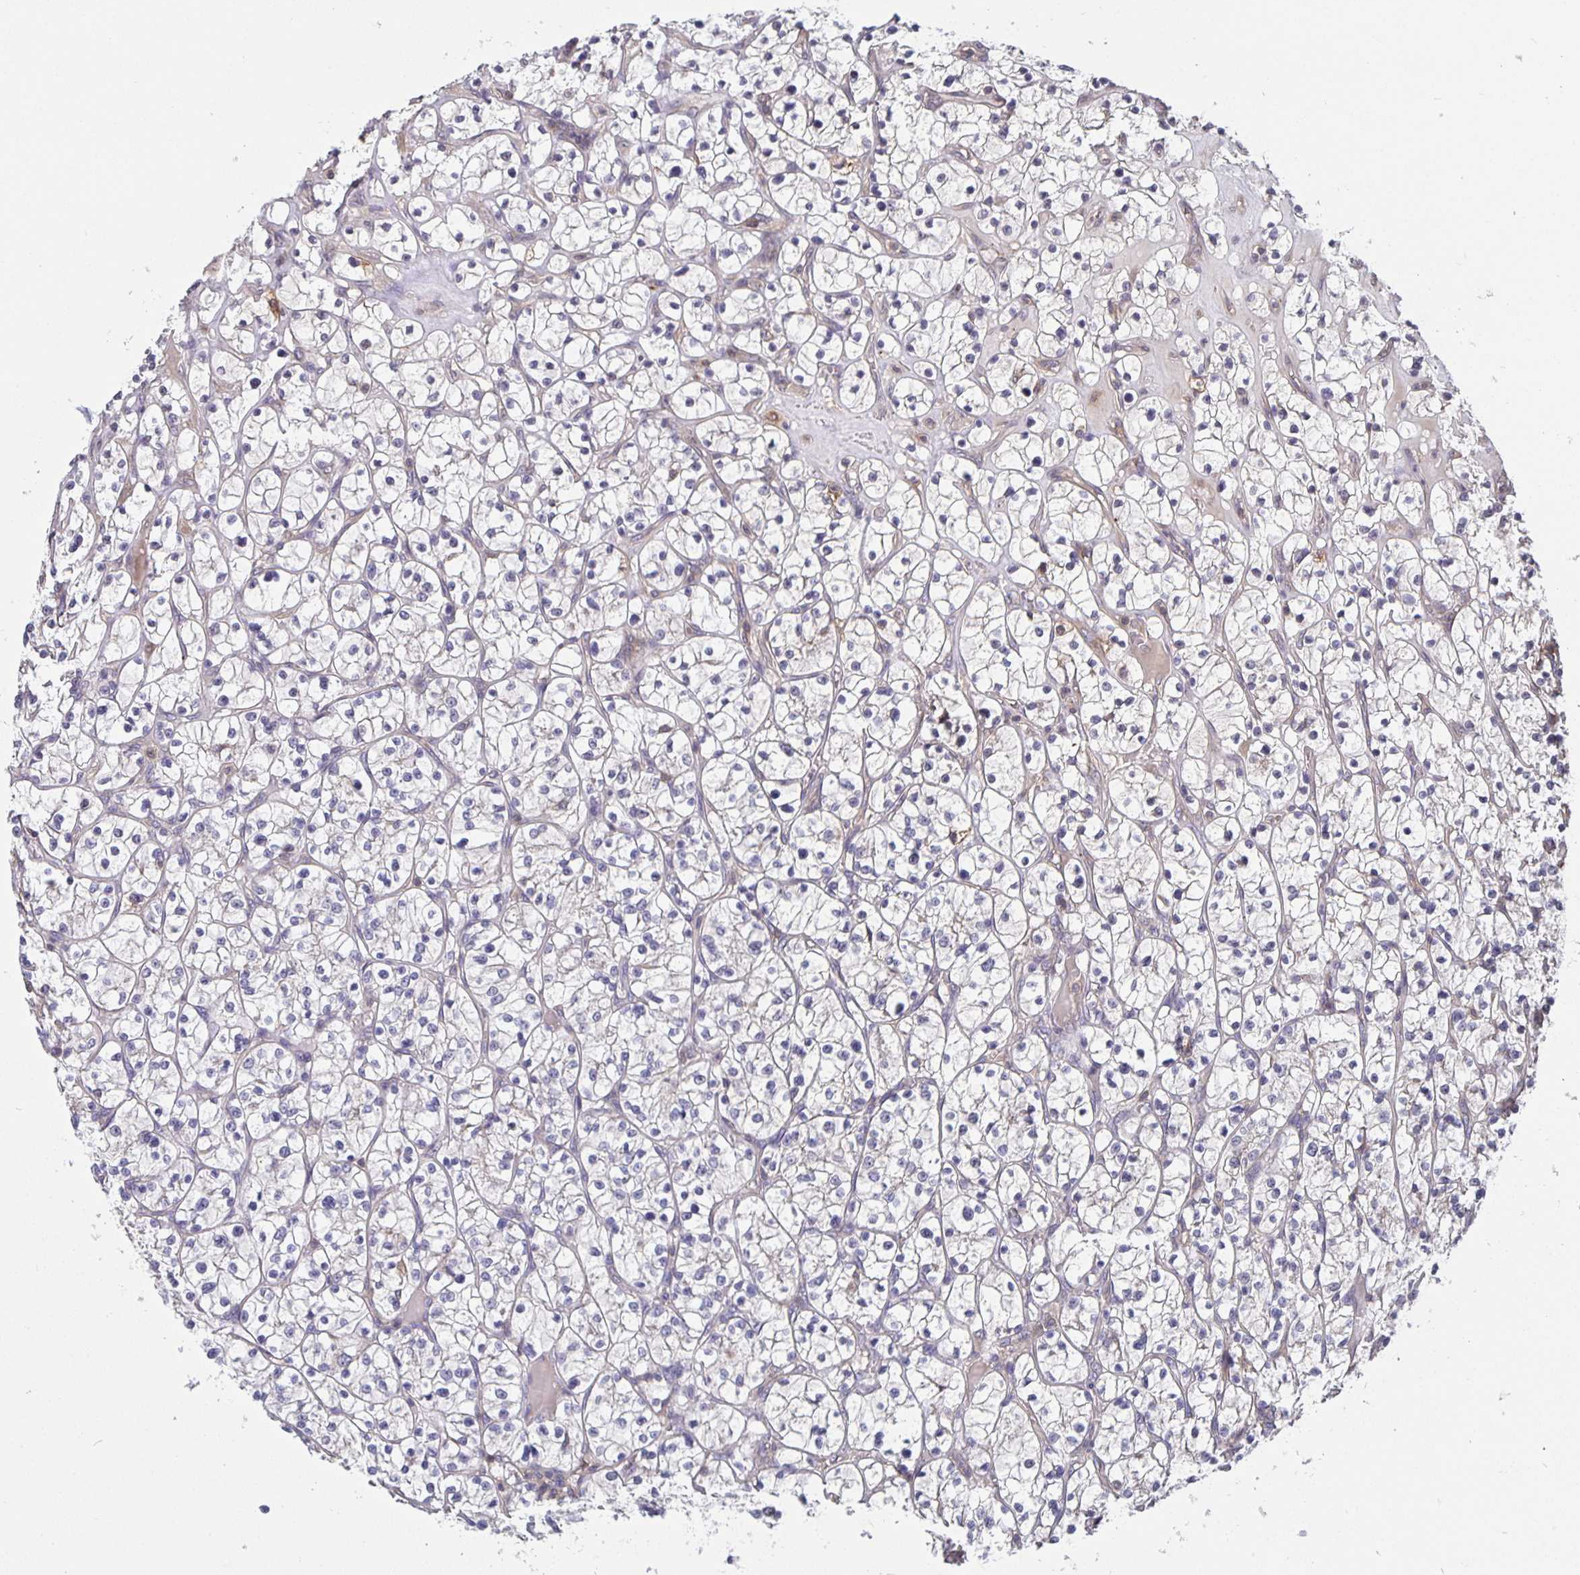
{"staining": {"intensity": "negative", "quantity": "none", "location": "none"}, "tissue": "renal cancer", "cell_type": "Tumor cells", "image_type": "cancer", "snomed": [{"axis": "morphology", "description": "Adenocarcinoma, NOS"}, {"axis": "topography", "description": "Kidney"}], "caption": "IHC micrograph of renal adenocarcinoma stained for a protein (brown), which exhibits no positivity in tumor cells.", "gene": "FEM1C", "patient": {"sex": "female", "age": 64}}